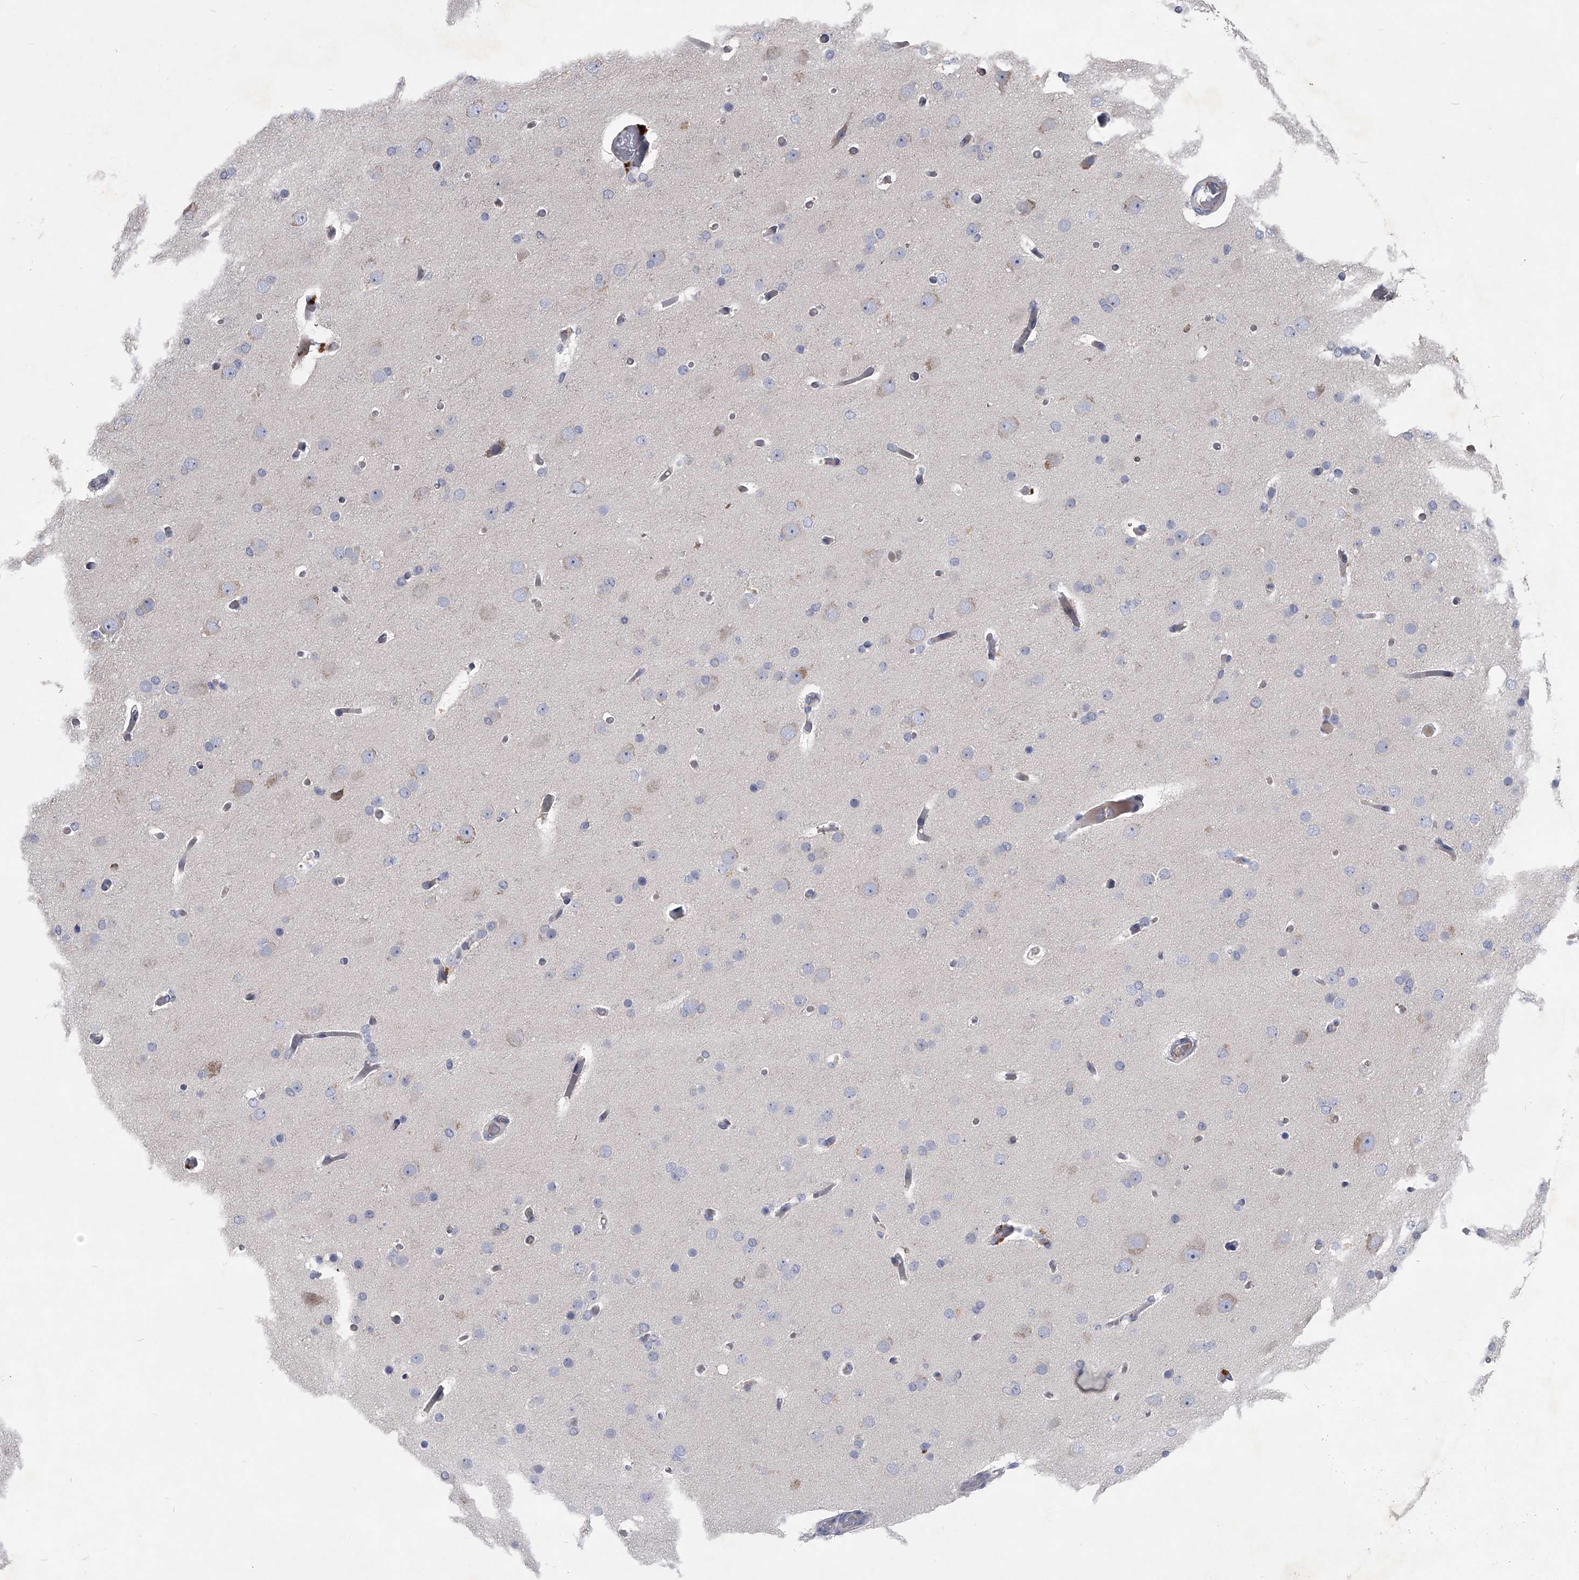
{"staining": {"intensity": "negative", "quantity": "none", "location": "none"}, "tissue": "glioma", "cell_type": "Tumor cells", "image_type": "cancer", "snomed": [{"axis": "morphology", "description": "Glioma, malignant, High grade"}, {"axis": "topography", "description": "Cerebral cortex"}], "caption": "The immunohistochemistry micrograph has no significant expression in tumor cells of glioma tissue.", "gene": "CCR4", "patient": {"sex": "female", "age": 36}}